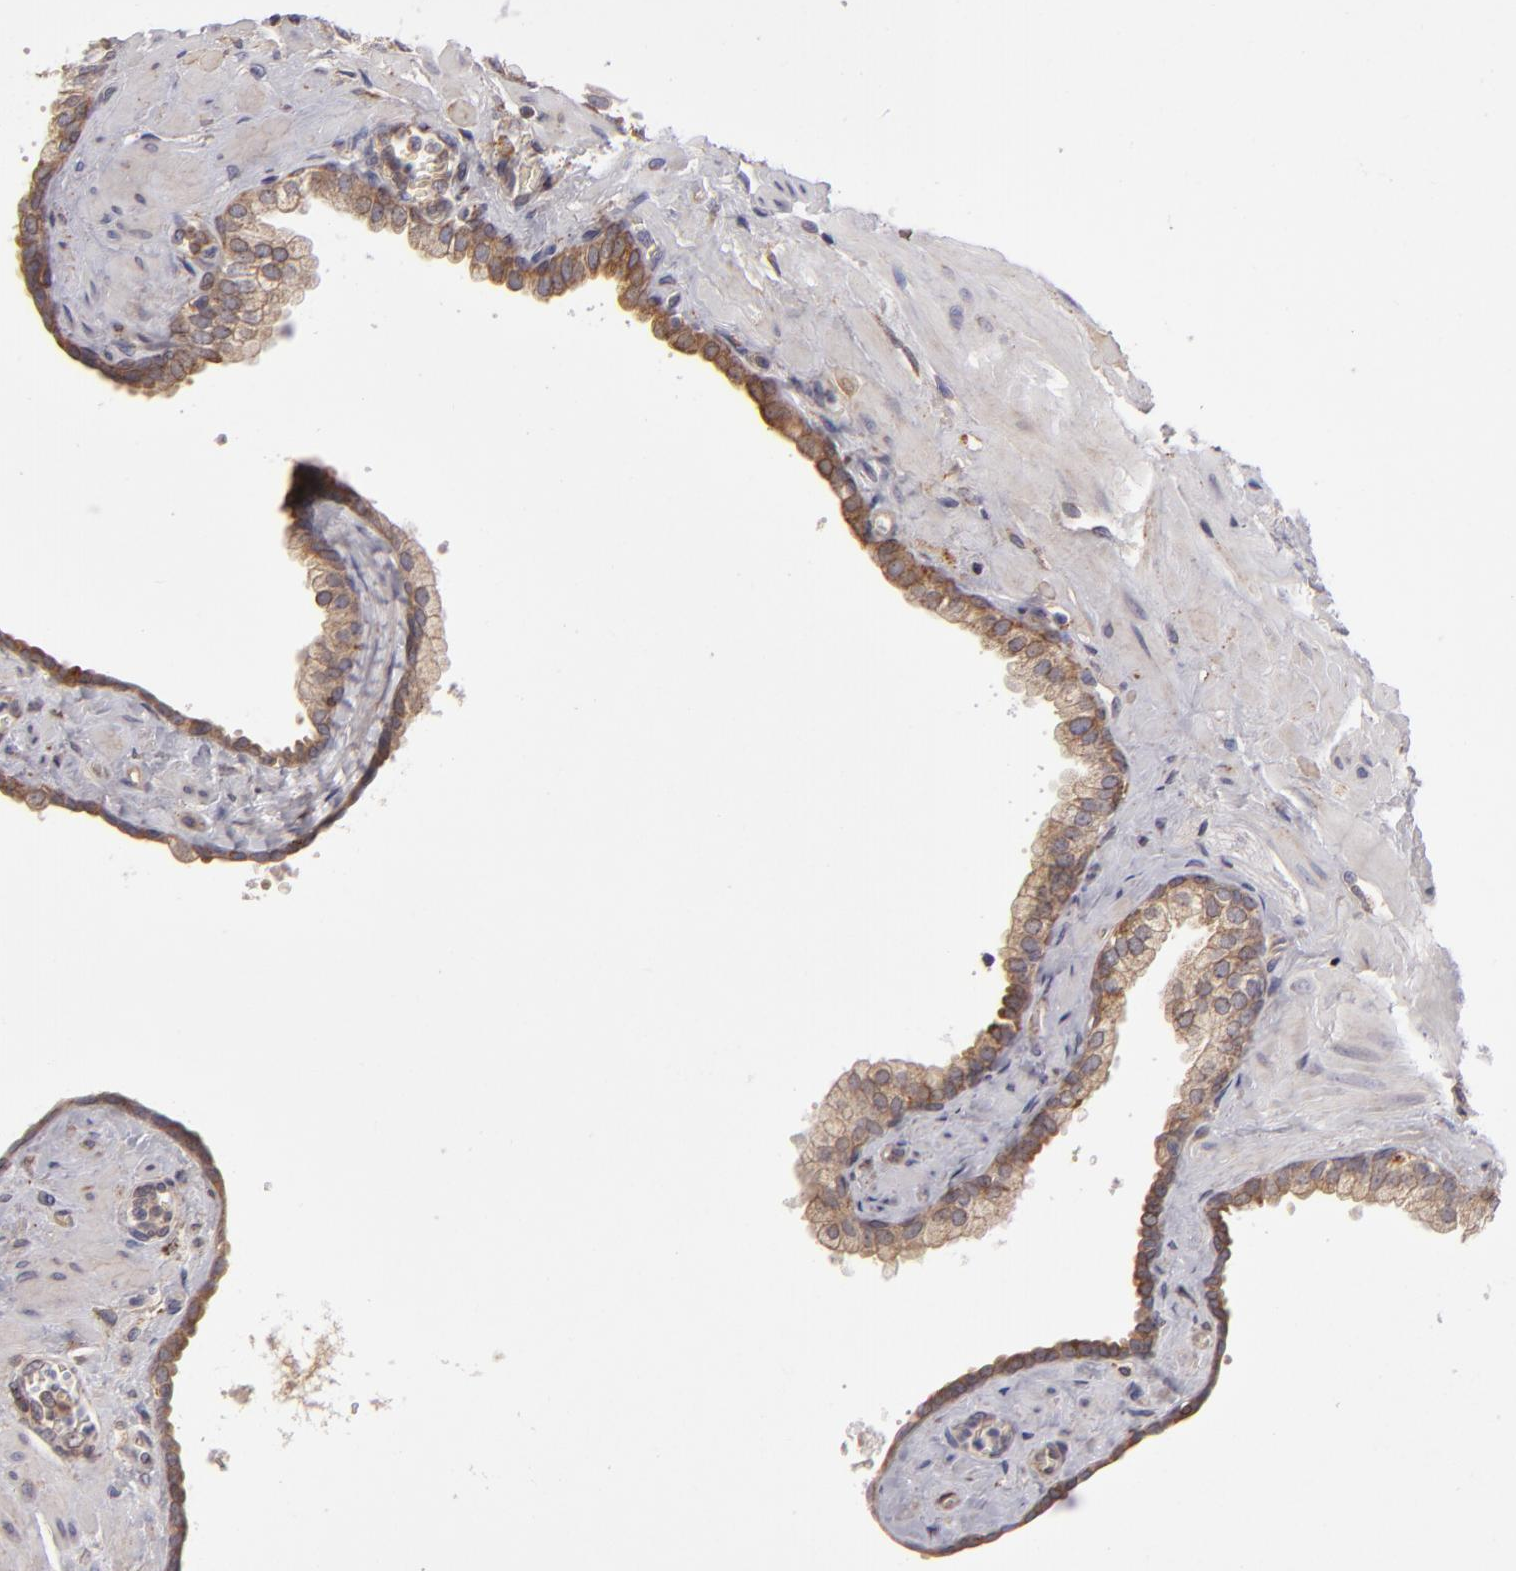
{"staining": {"intensity": "strong", "quantity": ">75%", "location": "cytoplasmic/membranous"}, "tissue": "prostate", "cell_type": "Glandular cells", "image_type": "normal", "snomed": [{"axis": "morphology", "description": "Normal tissue, NOS"}, {"axis": "topography", "description": "Prostate"}], "caption": "A high amount of strong cytoplasmic/membranous expression is identified in approximately >75% of glandular cells in benign prostate. The staining was performed using DAB (3,3'-diaminobenzidine), with brown indicating positive protein expression. Nuclei are stained blue with hematoxylin.", "gene": "CFB", "patient": {"sex": "male", "age": 60}}